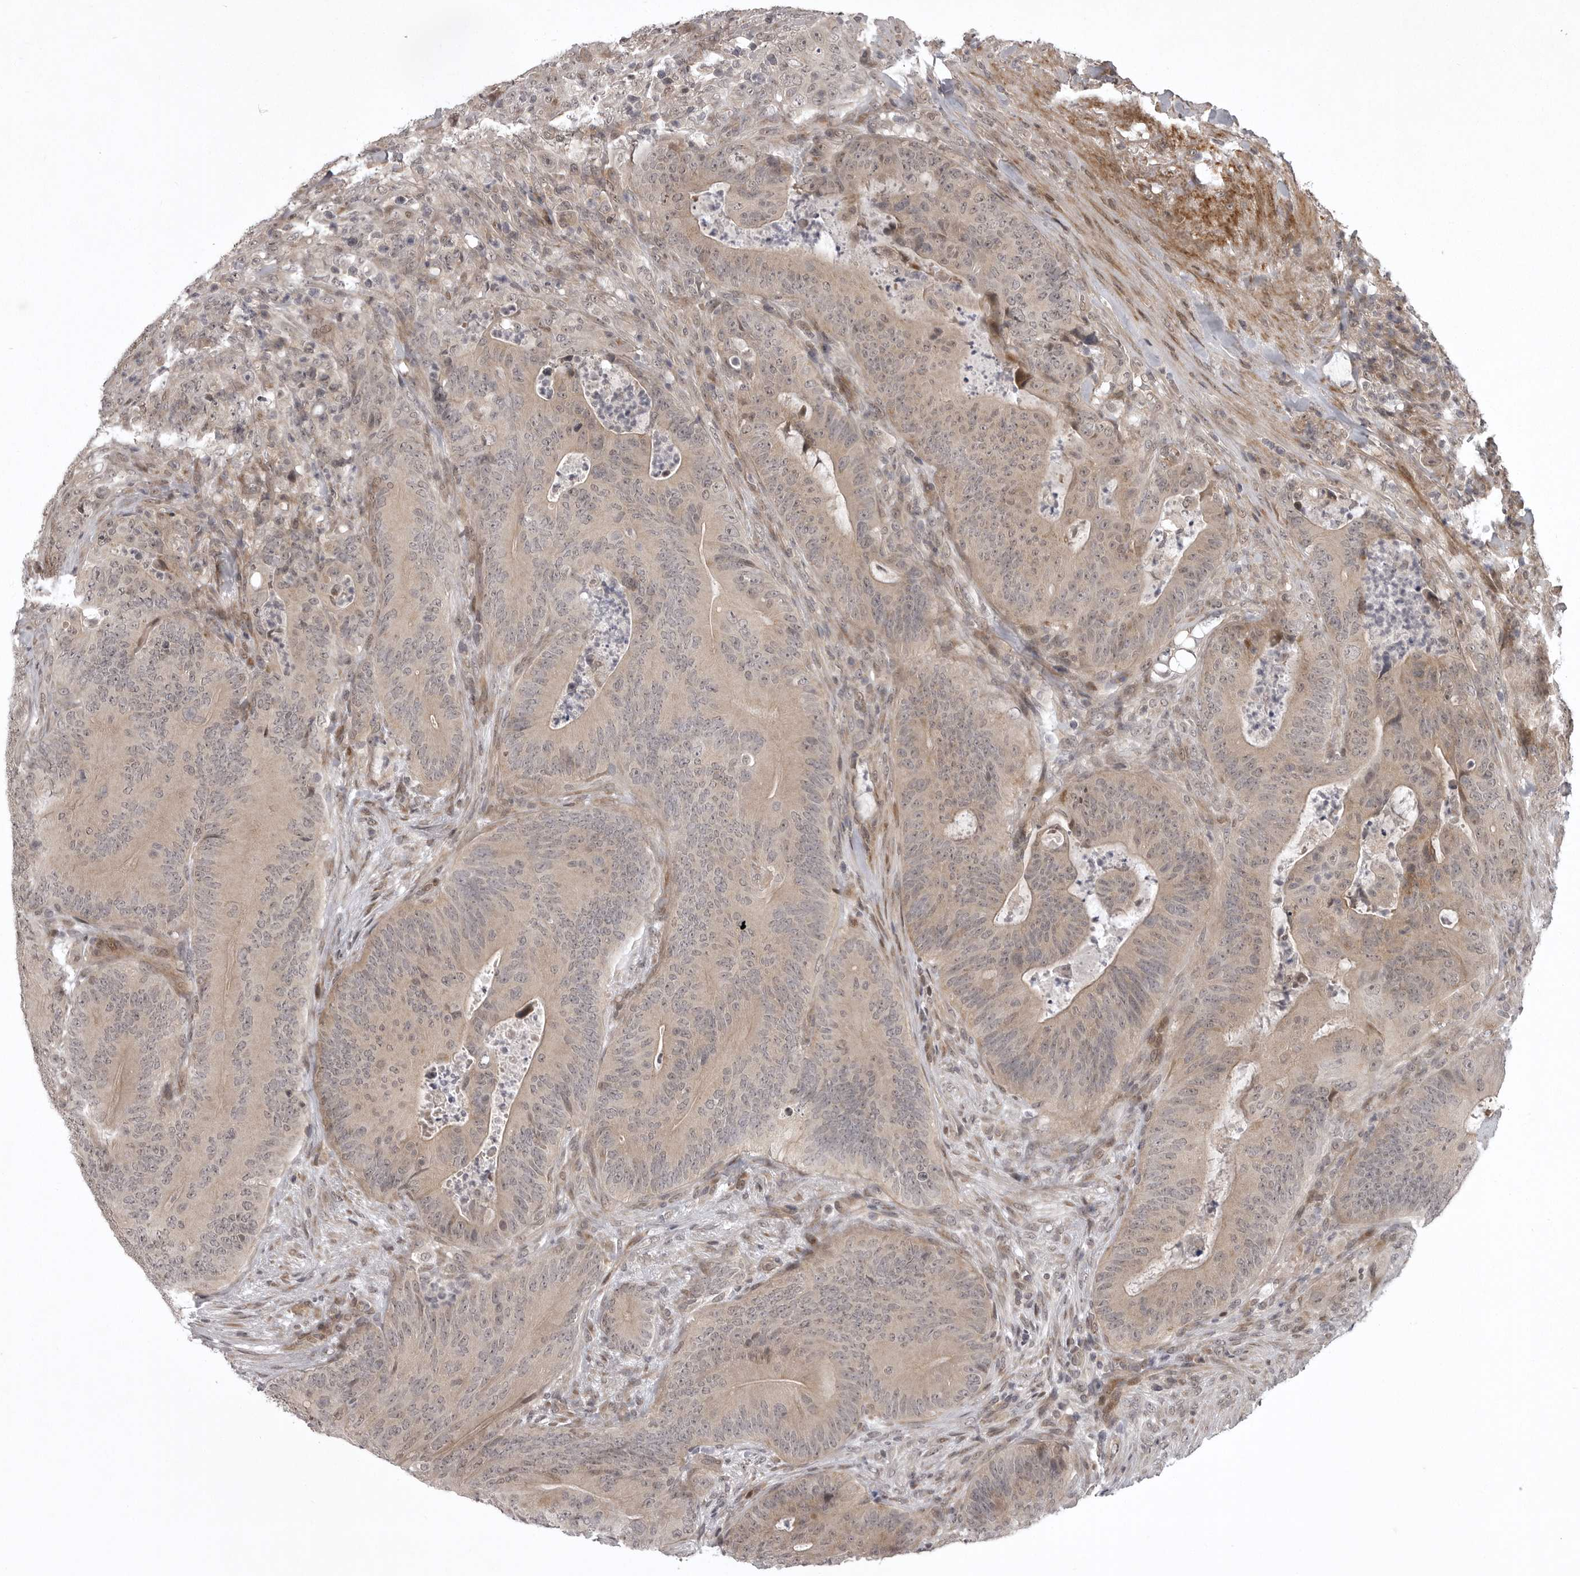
{"staining": {"intensity": "weak", "quantity": ">75%", "location": "cytoplasmic/membranous"}, "tissue": "colorectal cancer", "cell_type": "Tumor cells", "image_type": "cancer", "snomed": [{"axis": "morphology", "description": "Normal tissue, NOS"}, {"axis": "topography", "description": "Colon"}], "caption": "A brown stain highlights weak cytoplasmic/membranous positivity of a protein in colorectal cancer tumor cells.", "gene": "SNX16", "patient": {"sex": "female", "age": 82}}